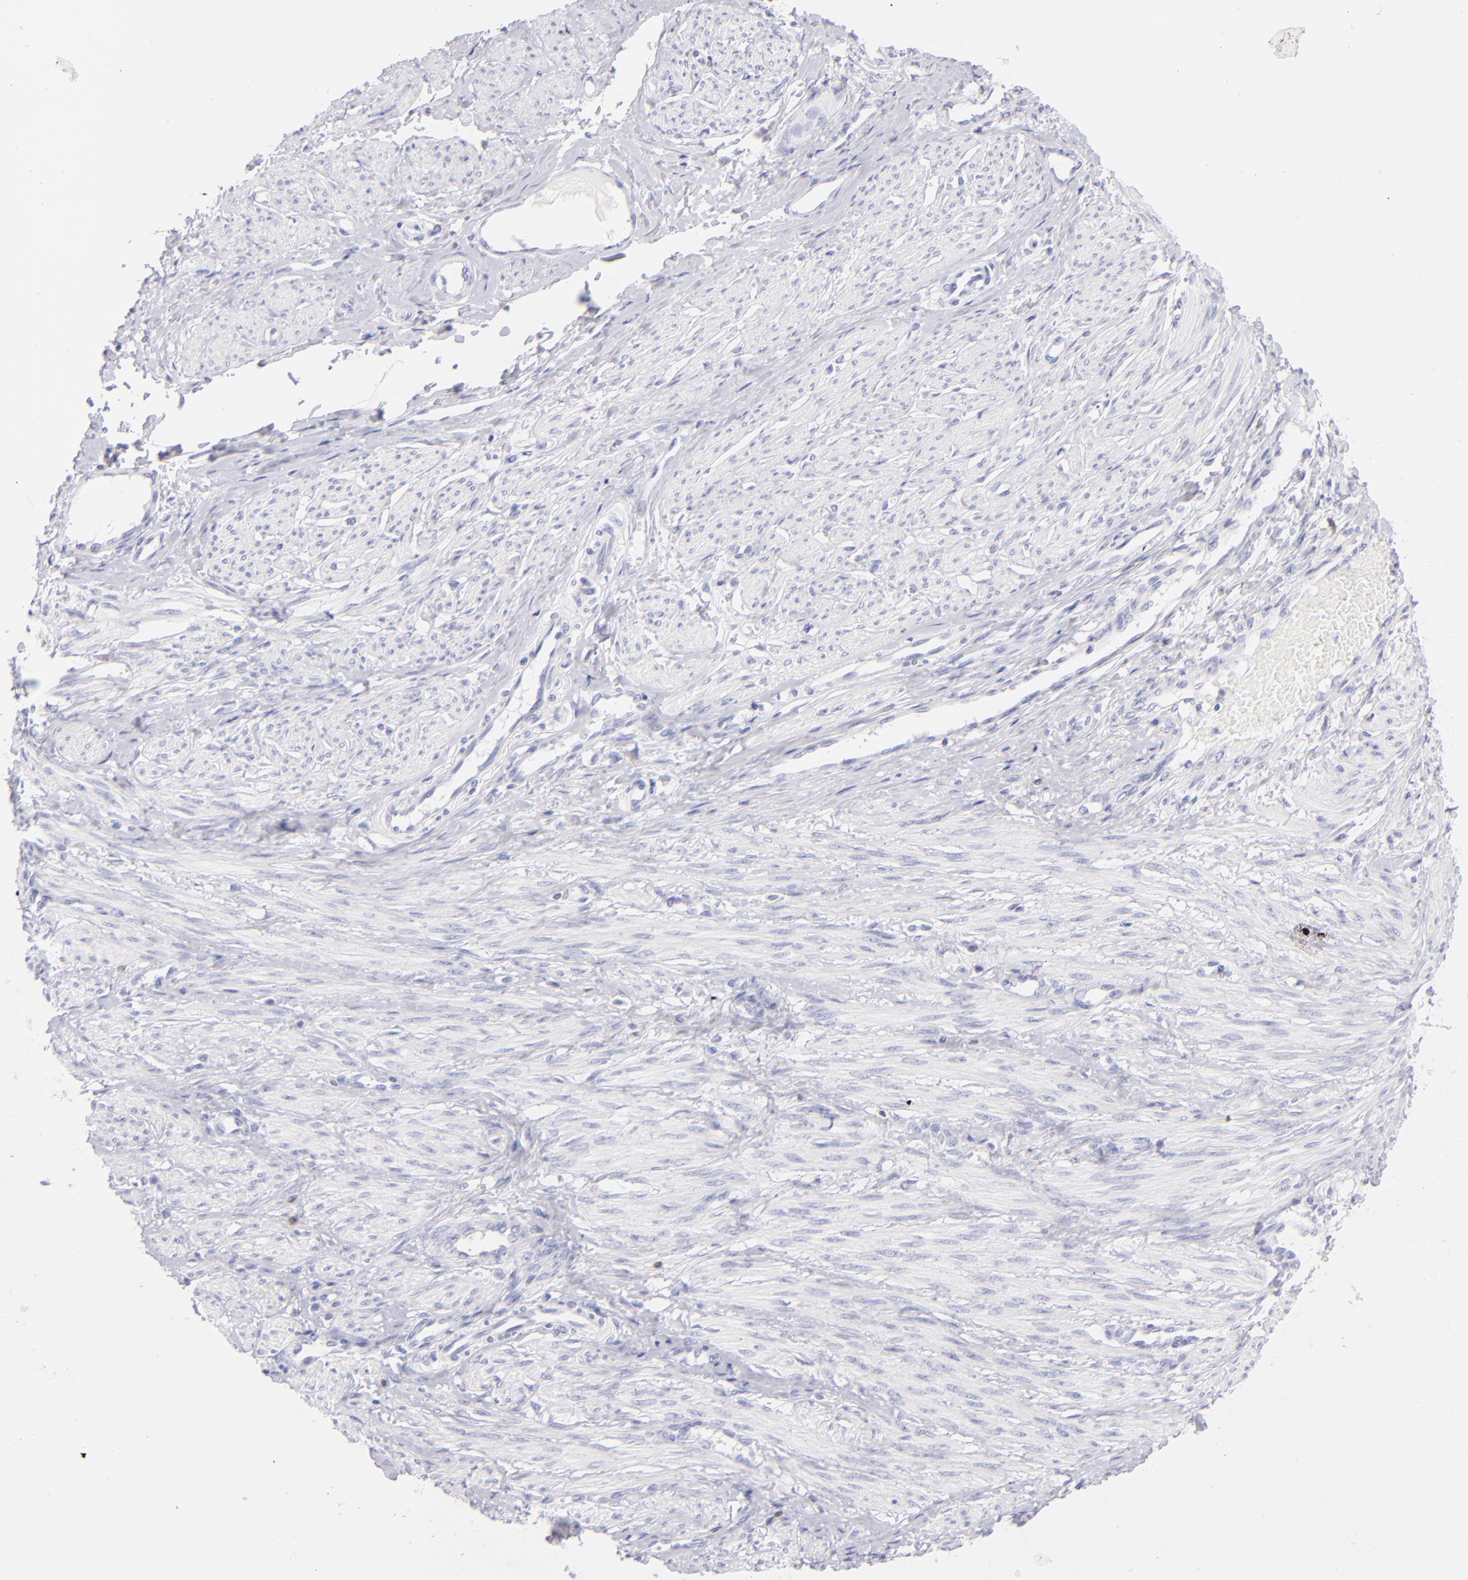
{"staining": {"intensity": "negative", "quantity": "none", "location": "none"}, "tissue": "smooth muscle", "cell_type": "Smooth muscle cells", "image_type": "normal", "snomed": [{"axis": "morphology", "description": "Normal tissue, NOS"}, {"axis": "topography", "description": "Smooth muscle"}, {"axis": "topography", "description": "Uterus"}], "caption": "IHC photomicrograph of benign human smooth muscle stained for a protein (brown), which exhibits no positivity in smooth muscle cells.", "gene": "CD69", "patient": {"sex": "female", "age": 39}}